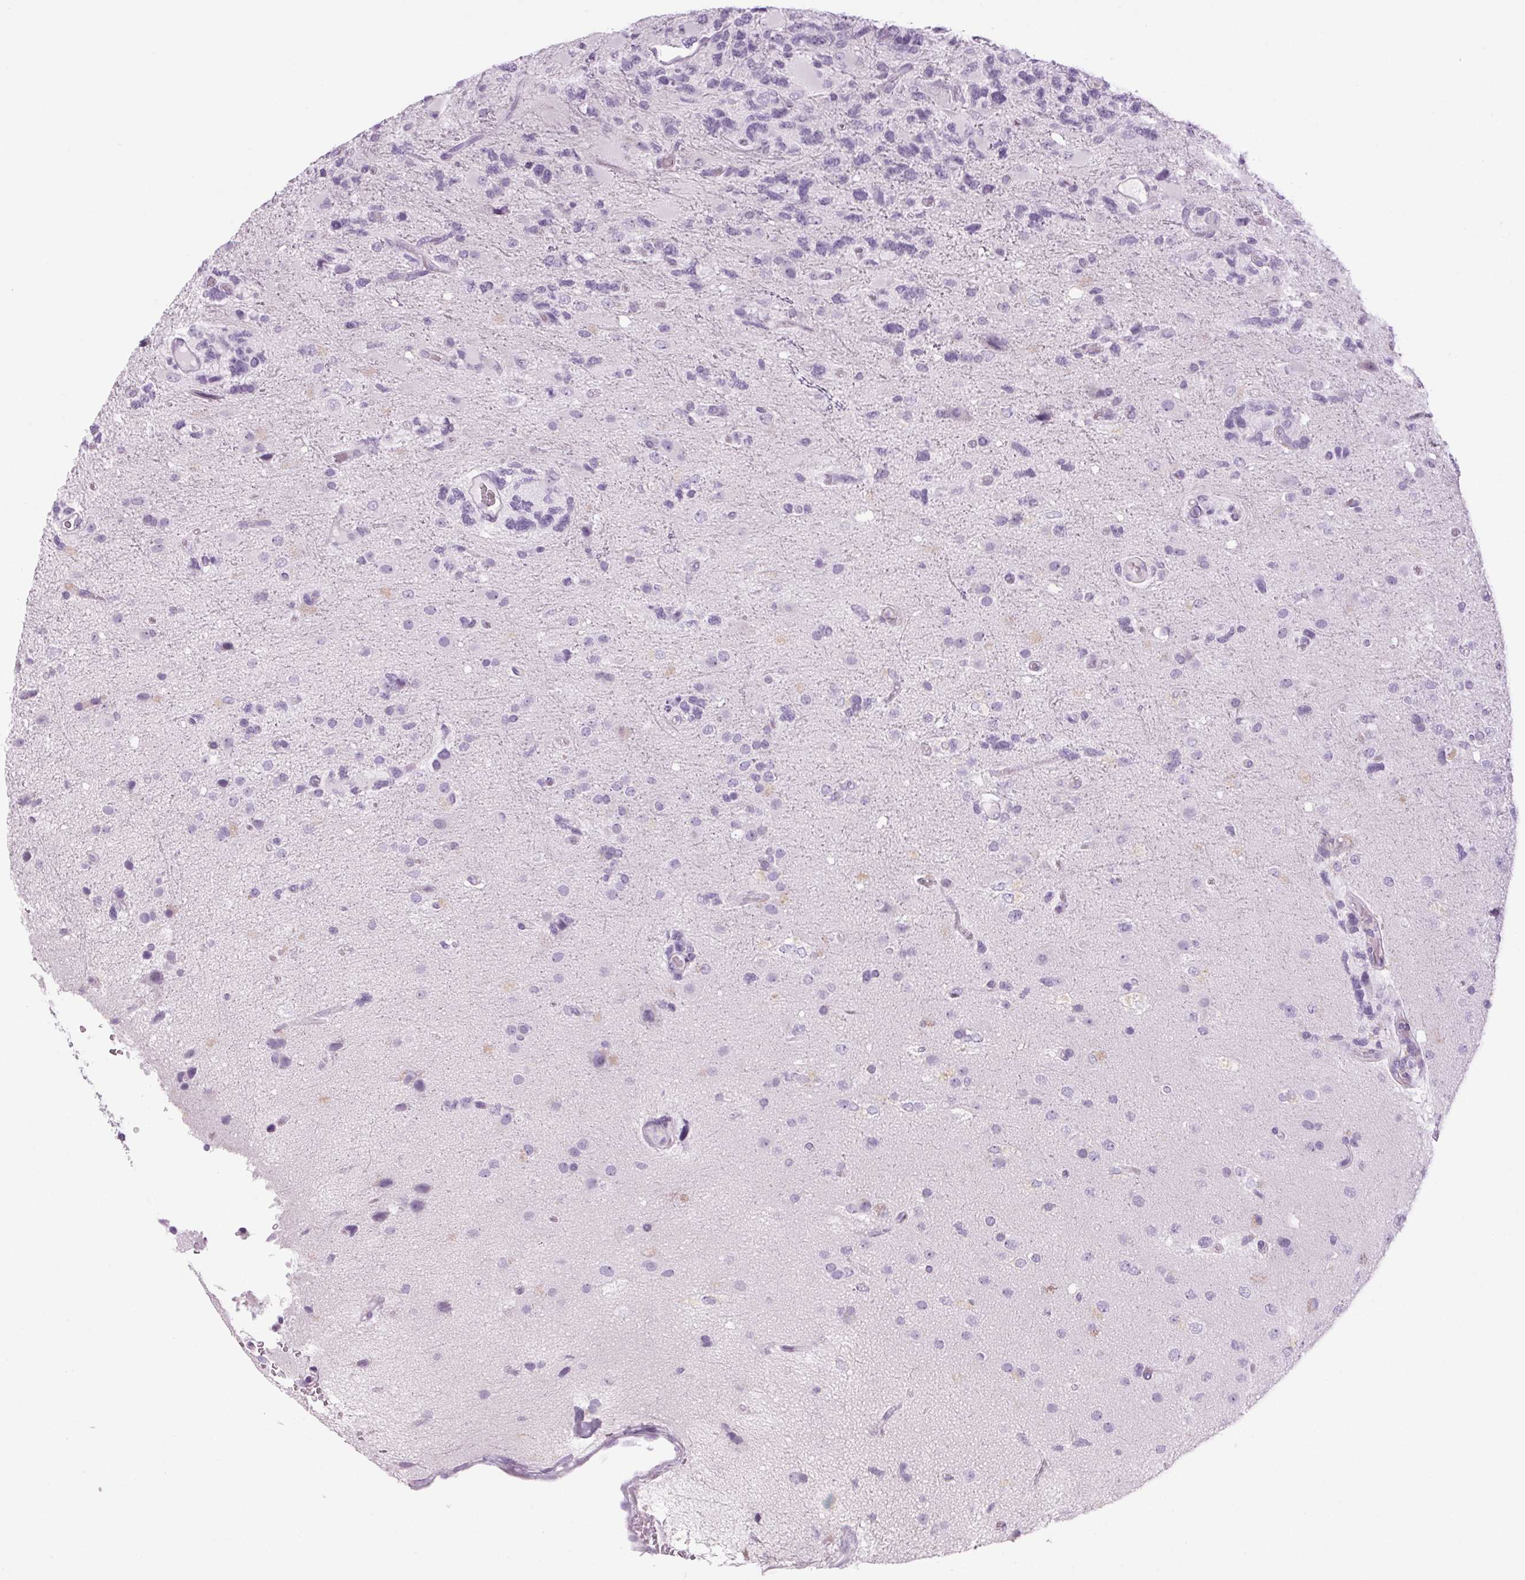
{"staining": {"intensity": "negative", "quantity": "none", "location": "none"}, "tissue": "glioma", "cell_type": "Tumor cells", "image_type": "cancer", "snomed": [{"axis": "morphology", "description": "Glioma, malignant, High grade"}, {"axis": "topography", "description": "Brain"}], "caption": "Immunohistochemical staining of human high-grade glioma (malignant) reveals no significant staining in tumor cells.", "gene": "LRP2", "patient": {"sex": "female", "age": 71}}